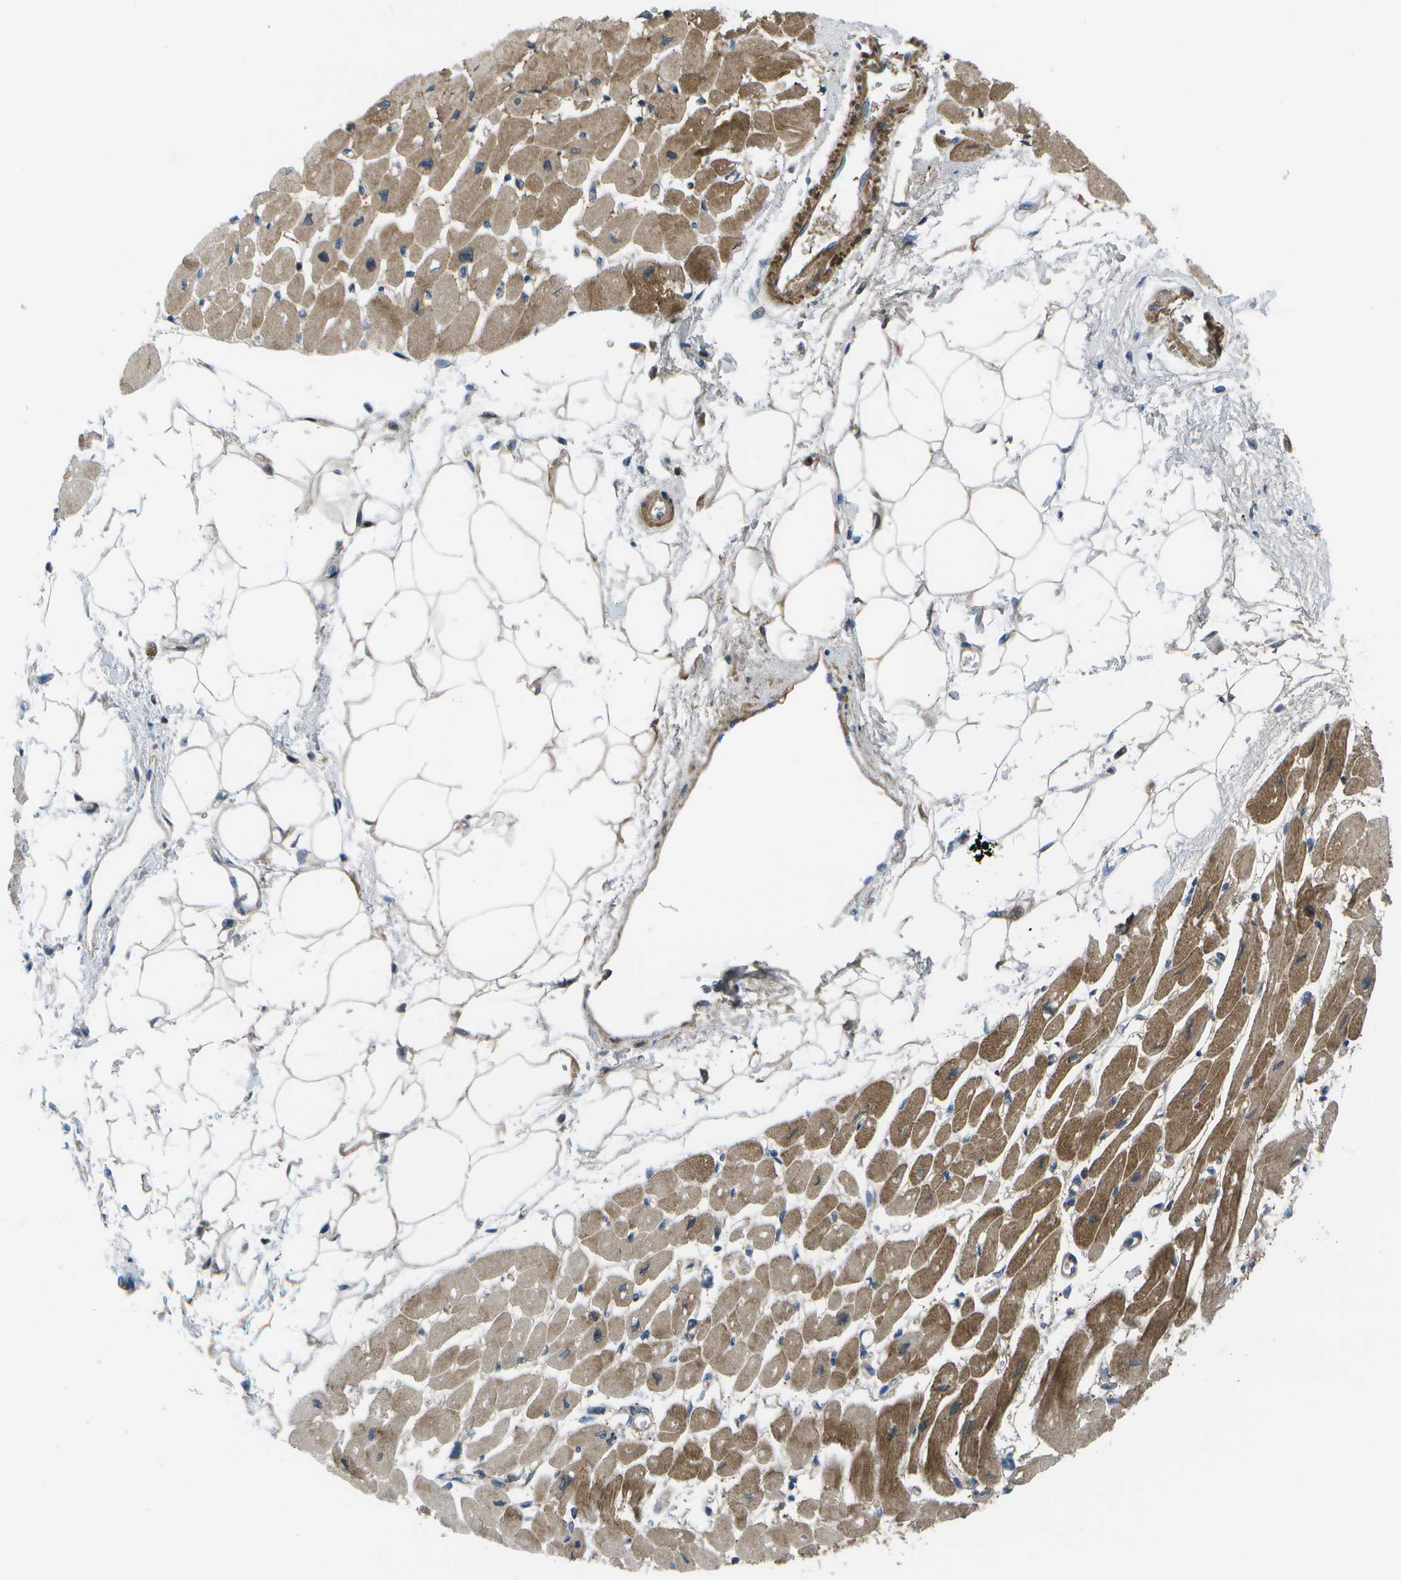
{"staining": {"intensity": "strong", "quantity": ">75%", "location": "cytoplasmic/membranous"}, "tissue": "heart muscle", "cell_type": "Cardiomyocytes", "image_type": "normal", "snomed": [{"axis": "morphology", "description": "Normal tissue, NOS"}, {"axis": "topography", "description": "Heart"}], "caption": "Heart muscle stained for a protein reveals strong cytoplasmic/membranous positivity in cardiomyocytes. (DAB = brown stain, brightfield microscopy at high magnification).", "gene": "SORBS3", "patient": {"sex": "female", "age": 54}}